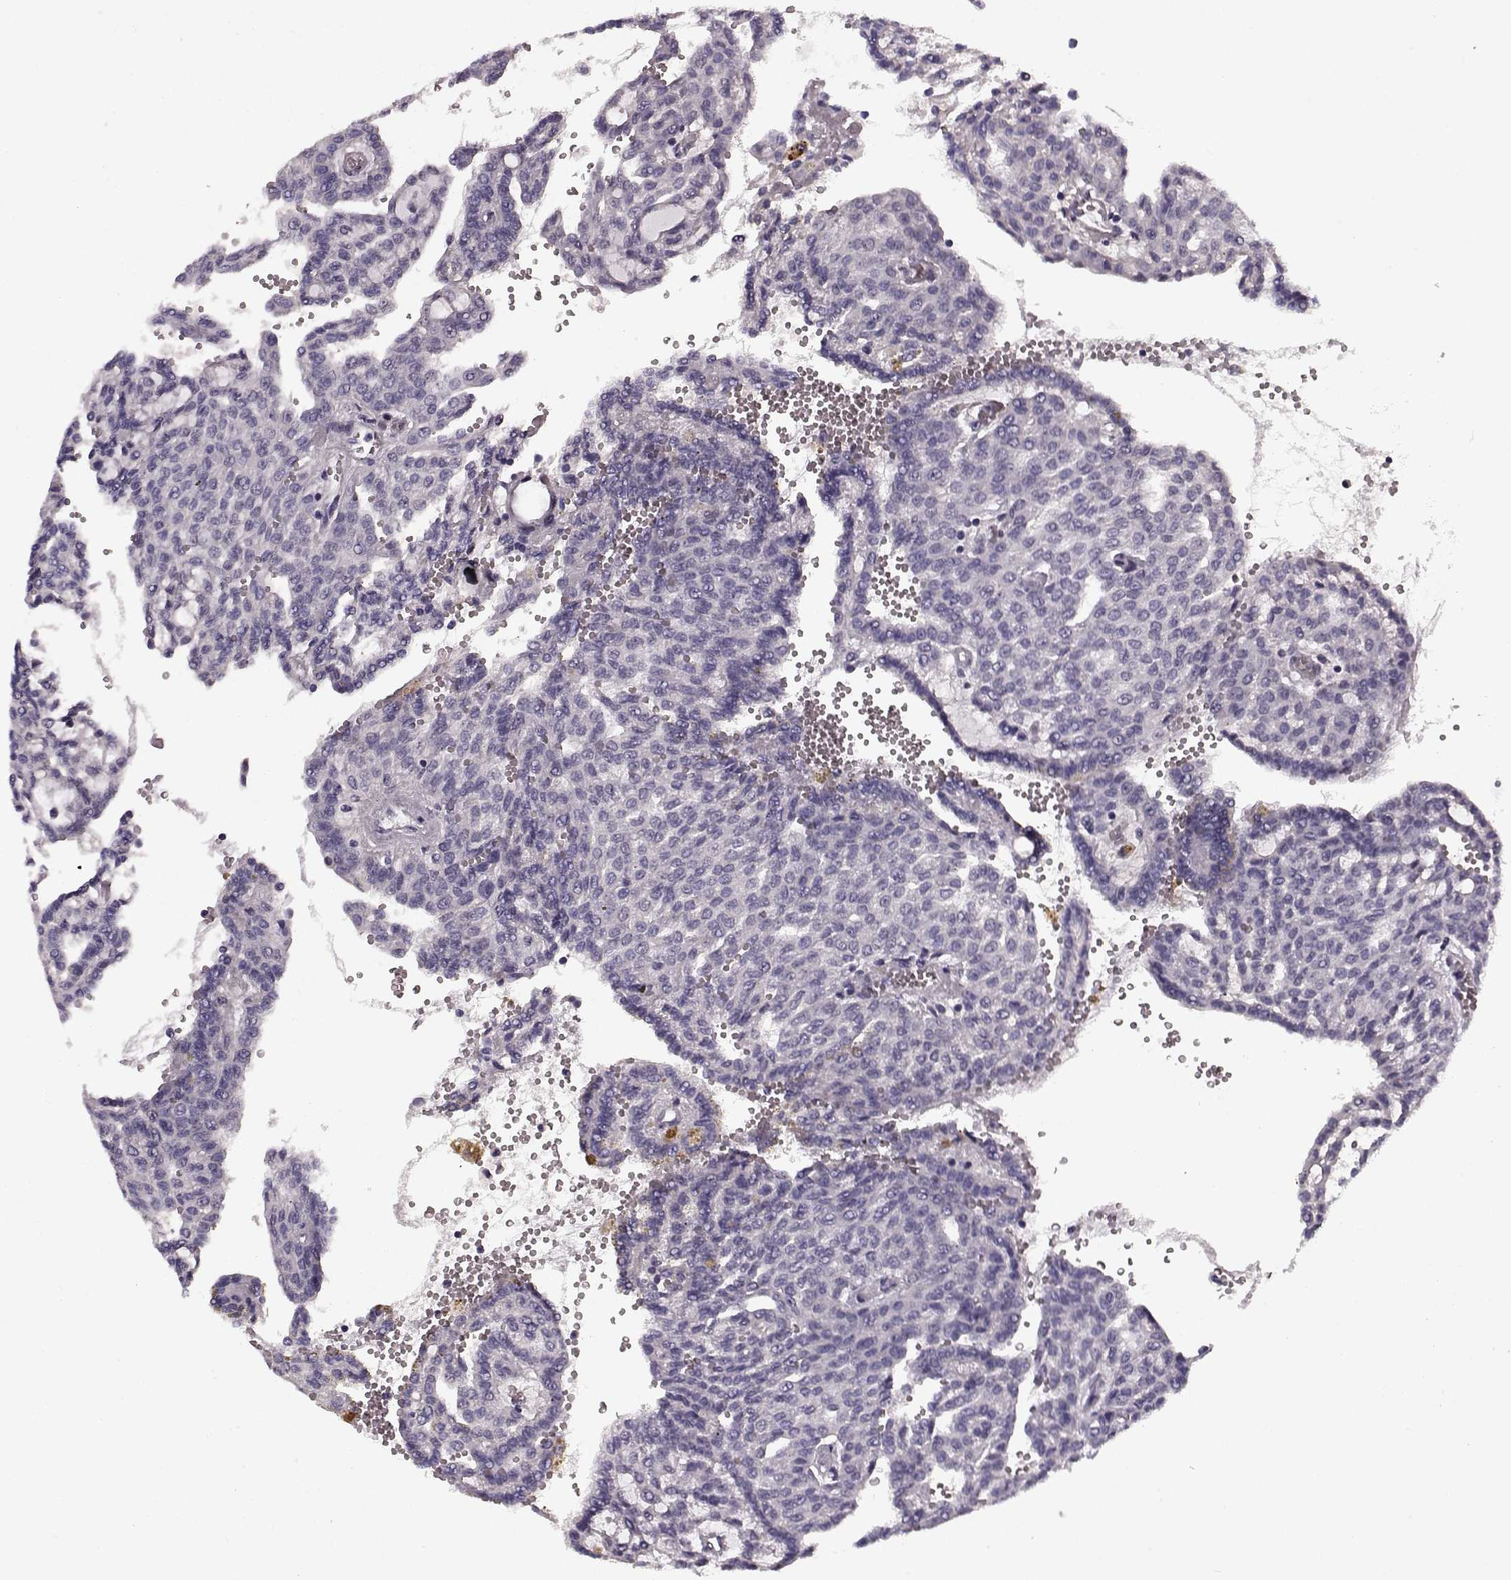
{"staining": {"intensity": "negative", "quantity": "none", "location": "none"}, "tissue": "renal cancer", "cell_type": "Tumor cells", "image_type": "cancer", "snomed": [{"axis": "morphology", "description": "Adenocarcinoma, NOS"}, {"axis": "topography", "description": "Kidney"}], "caption": "Human renal cancer stained for a protein using immunohistochemistry (IHC) shows no expression in tumor cells.", "gene": "SLCO3A1", "patient": {"sex": "male", "age": 63}}